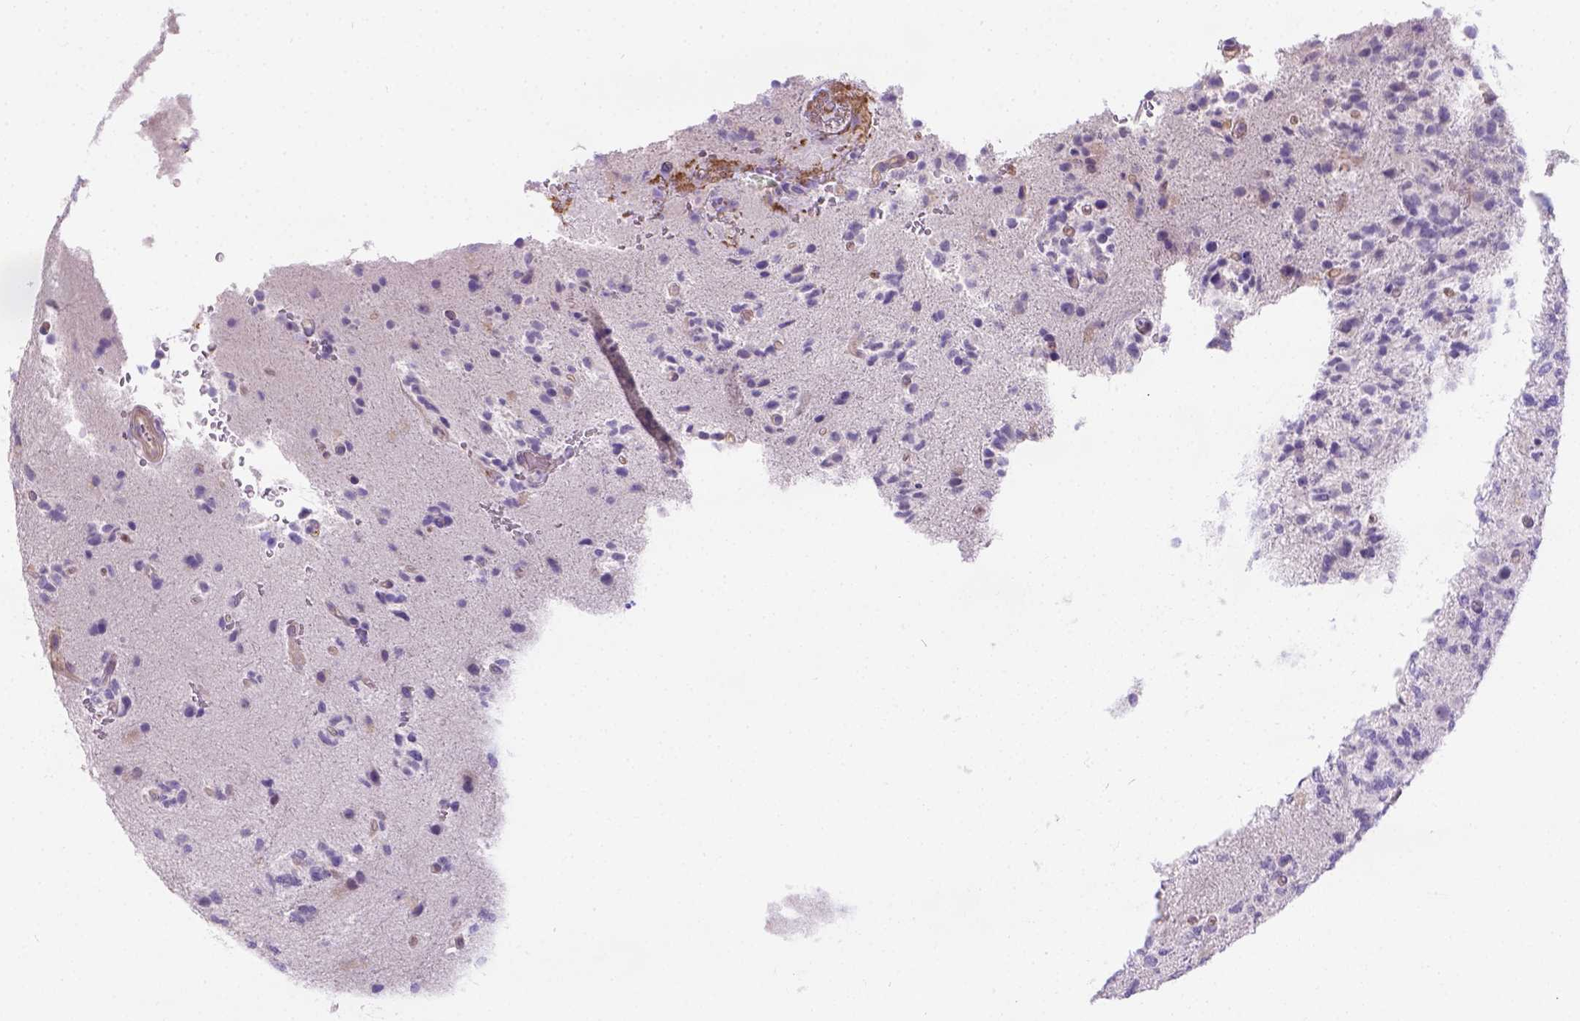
{"staining": {"intensity": "negative", "quantity": "none", "location": "none"}, "tissue": "glioma", "cell_type": "Tumor cells", "image_type": "cancer", "snomed": [{"axis": "morphology", "description": "Glioma, malignant, High grade"}, {"axis": "topography", "description": "Brain"}], "caption": "Immunohistochemistry histopathology image of human malignant glioma (high-grade) stained for a protein (brown), which demonstrates no positivity in tumor cells.", "gene": "PHF7", "patient": {"sex": "female", "age": 71}}